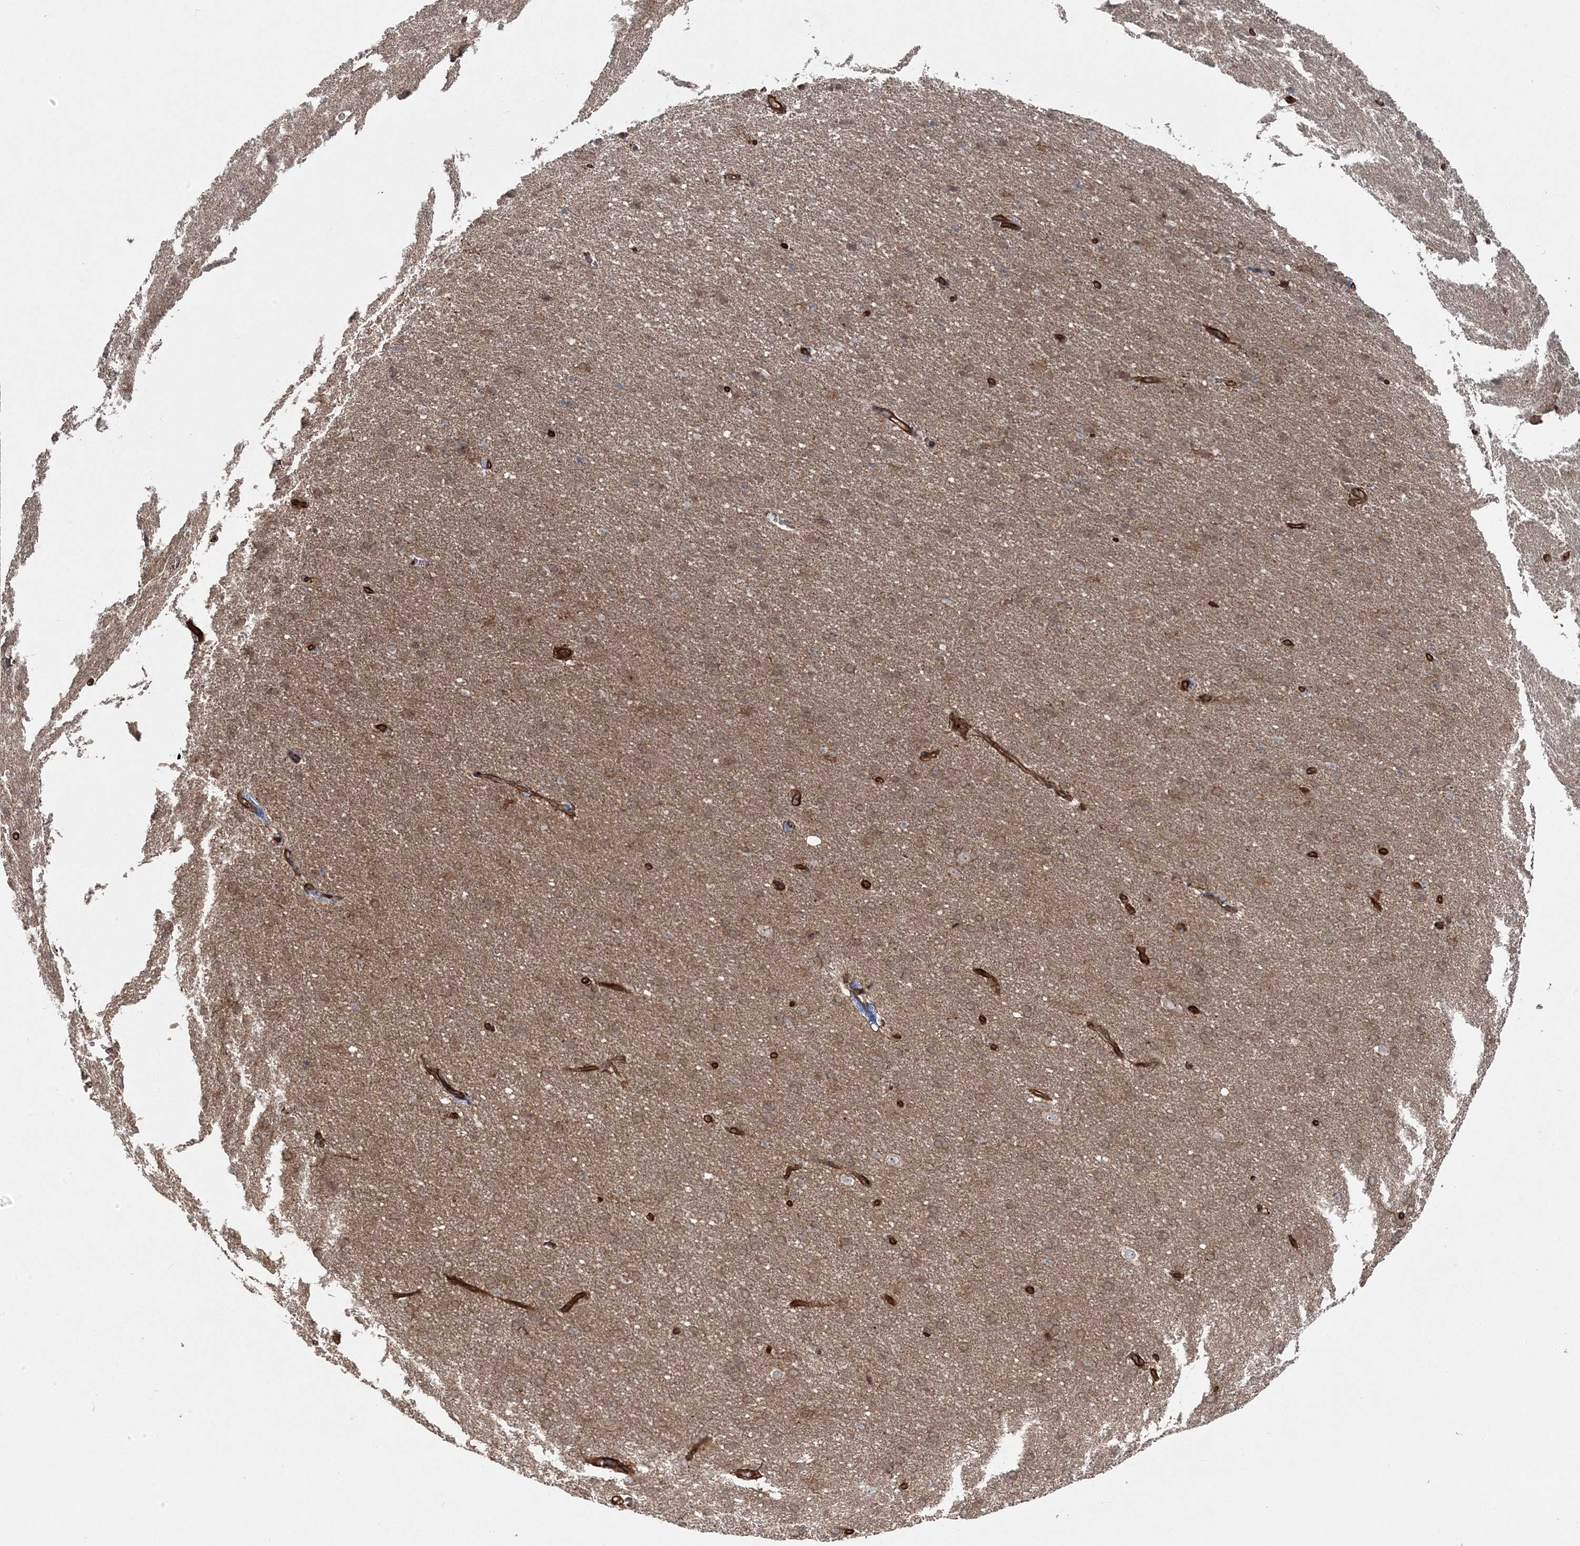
{"staining": {"intensity": "strong", "quantity": ">75%", "location": "cytoplasmic/membranous"}, "tissue": "cerebral cortex", "cell_type": "Endothelial cells", "image_type": "normal", "snomed": [{"axis": "morphology", "description": "Normal tissue, NOS"}, {"axis": "topography", "description": "Cerebral cortex"}], "caption": "A high-resolution micrograph shows immunohistochemistry (IHC) staining of normal cerebral cortex, which demonstrates strong cytoplasmic/membranous staining in about >75% of endothelial cells.", "gene": "RGCC", "patient": {"sex": "male", "age": 62}}